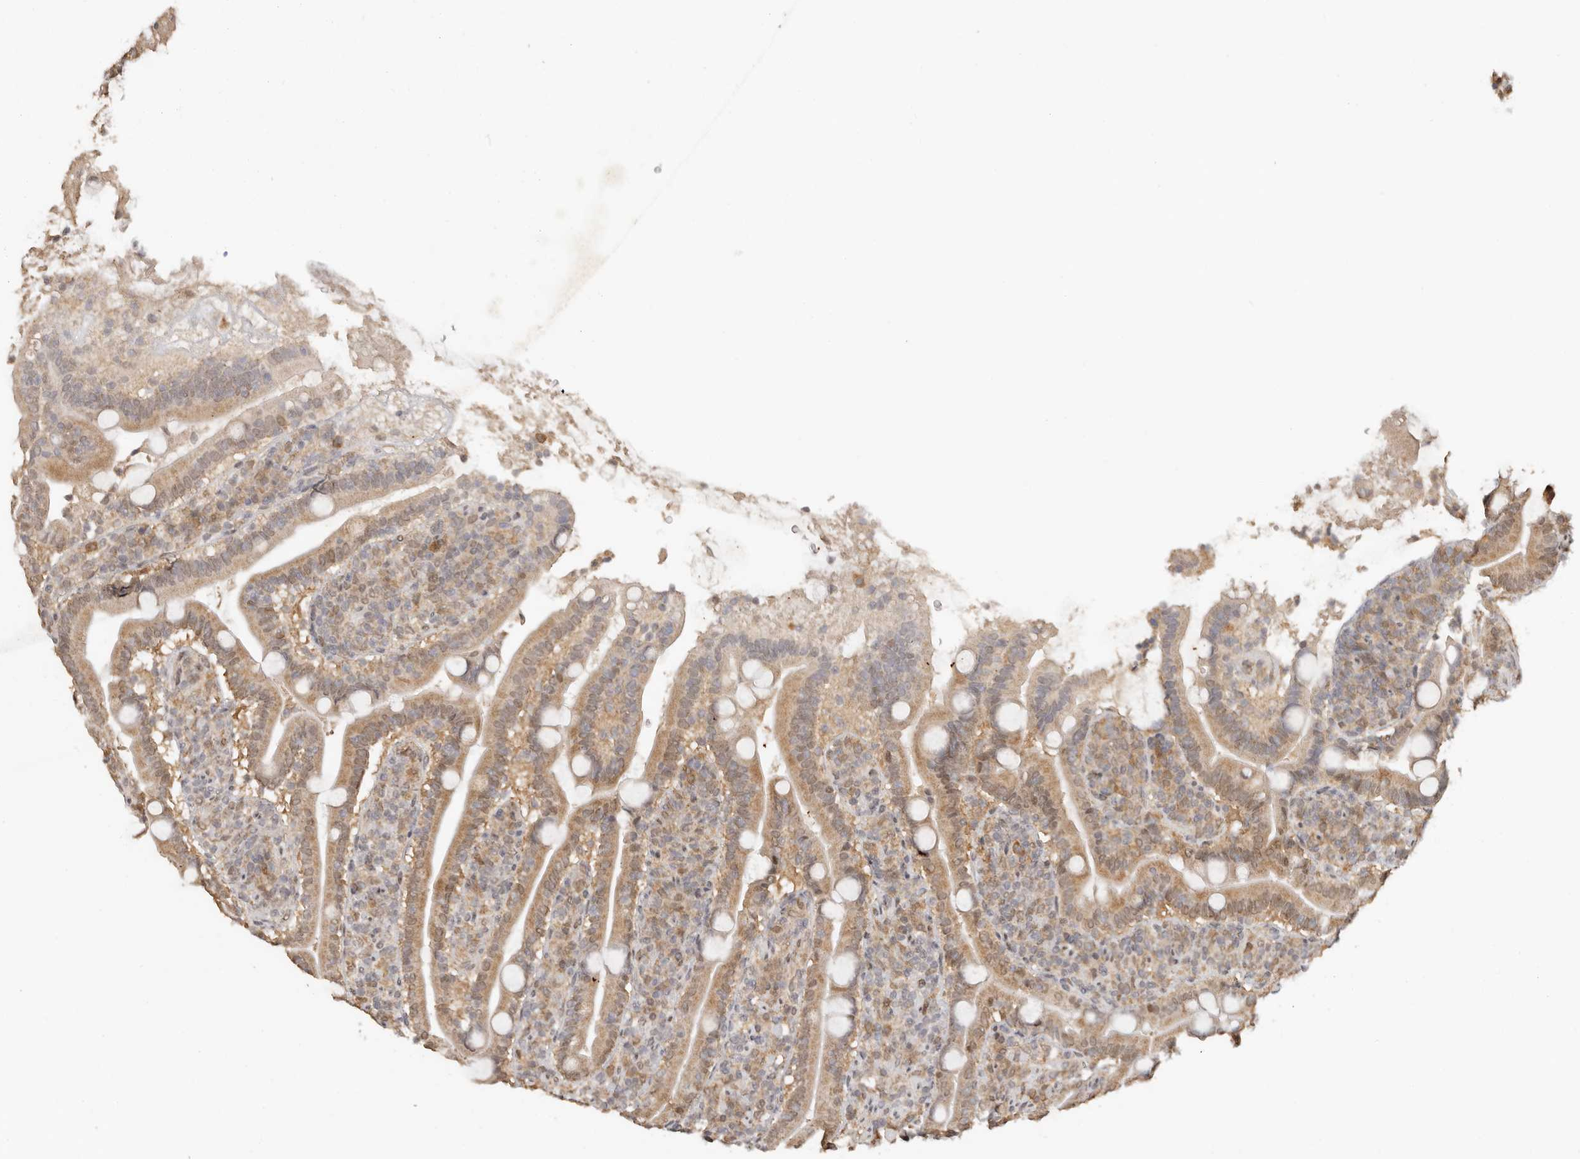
{"staining": {"intensity": "moderate", "quantity": ">75%", "location": "cytoplasmic/membranous"}, "tissue": "duodenum", "cell_type": "Glandular cells", "image_type": "normal", "snomed": [{"axis": "morphology", "description": "Normal tissue, NOS"}, {"axis": "topography", "description": "Duodenum"}], "caption": "This is a photomicrograph of immunohistochemistry staining of normal duodenum, which shows moderate expression in the cytoplasmic/membranous of glandular cells.", "gene": "SEC14L1", "patient": {"sex": "male", "age": 35}}